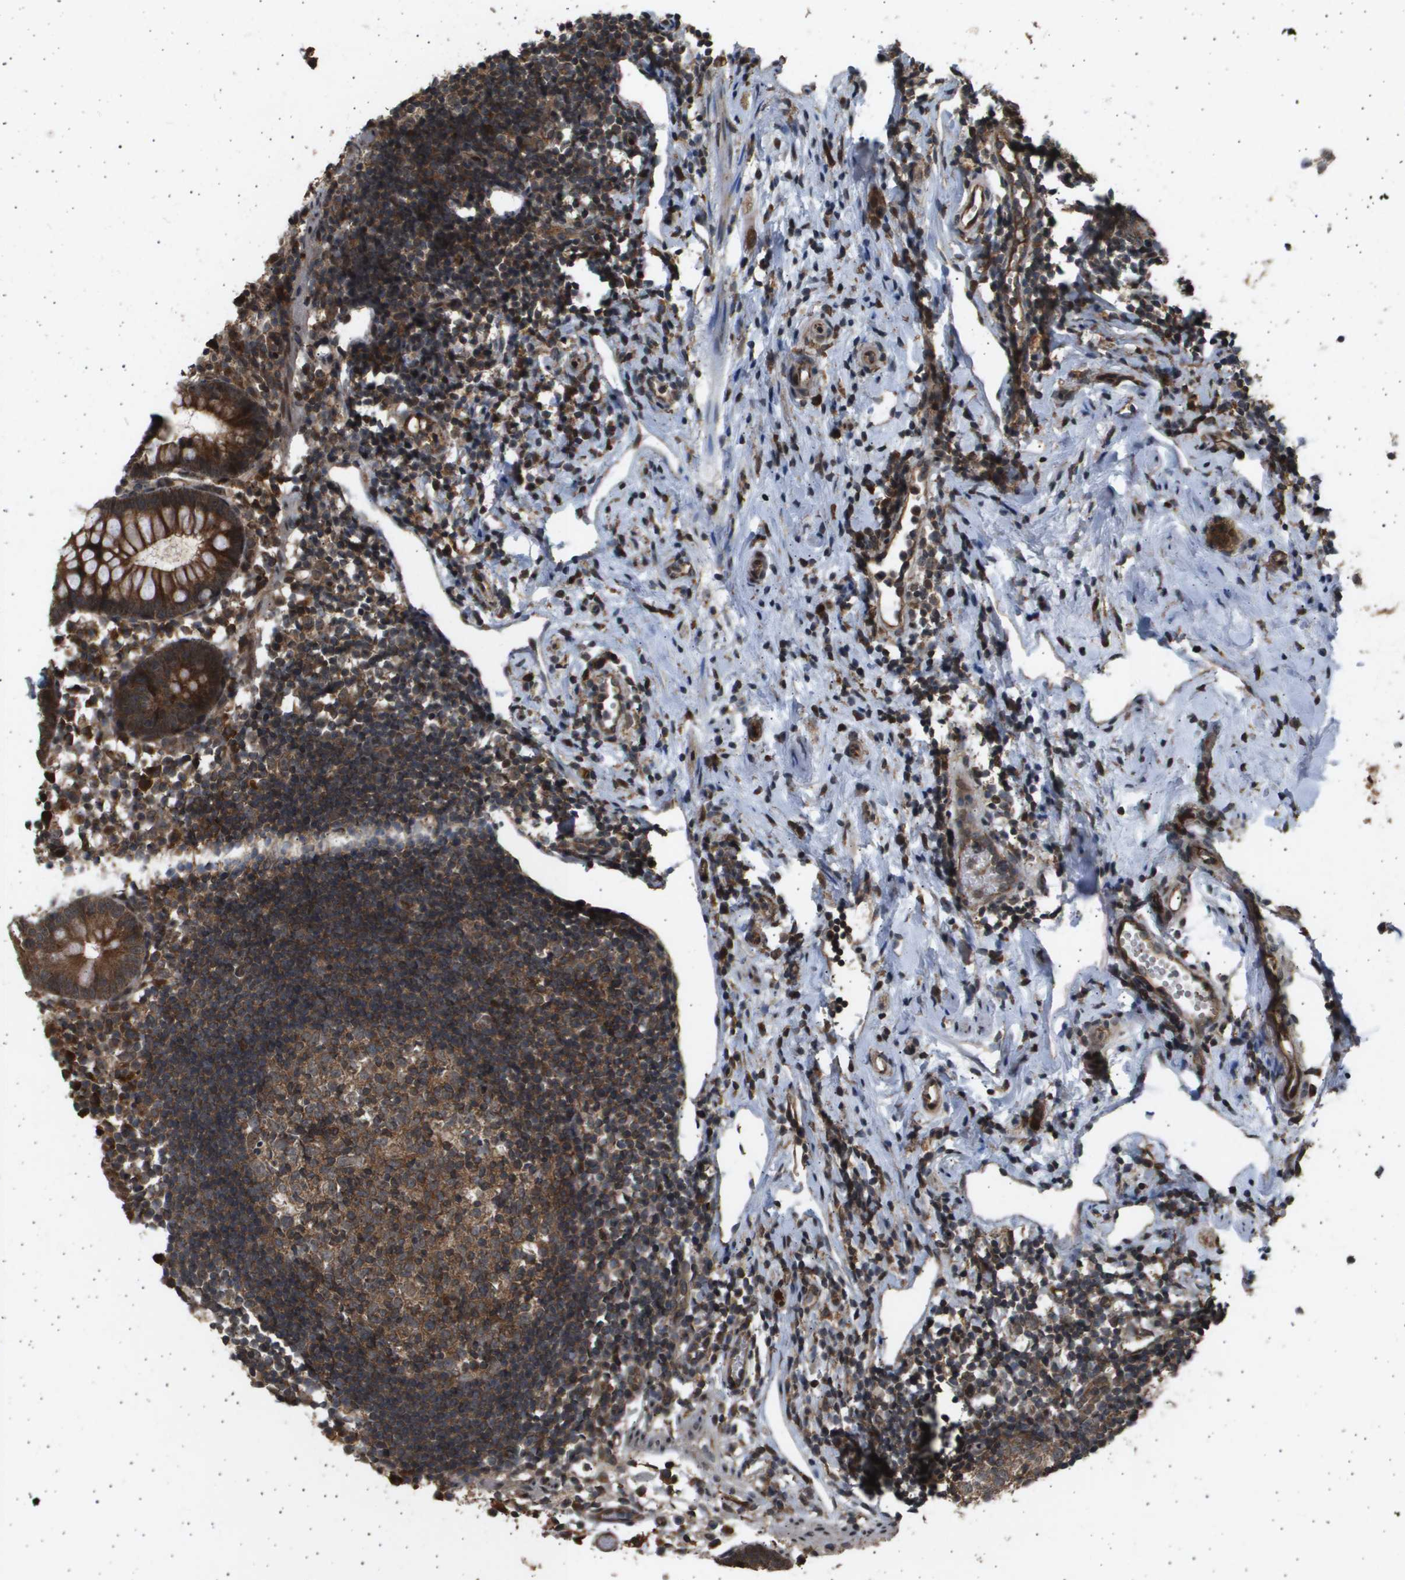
{"staining": {"intensity": "strong", "quantity": ">75%", "location": "cytoplasmic/membranous"}, "tissue": "appendix", "cell_type": "Glandular cells", "image_type": "normal", "snomed": [{"axis": "morphology", "description": "Normal tissue, NOS"}, {"axis": "topography", "description": "Appendix"}], "caption": "A brown stain labels strong cytoplasmic/membranous staining of a protein in glandular cells of normal appendix. Immunohistochemistry (ihc) stains the protein in brown and the nuclei are stained blue.", "gene": "TNRC6A", "patient": {"sex": "female", "age": 20}}